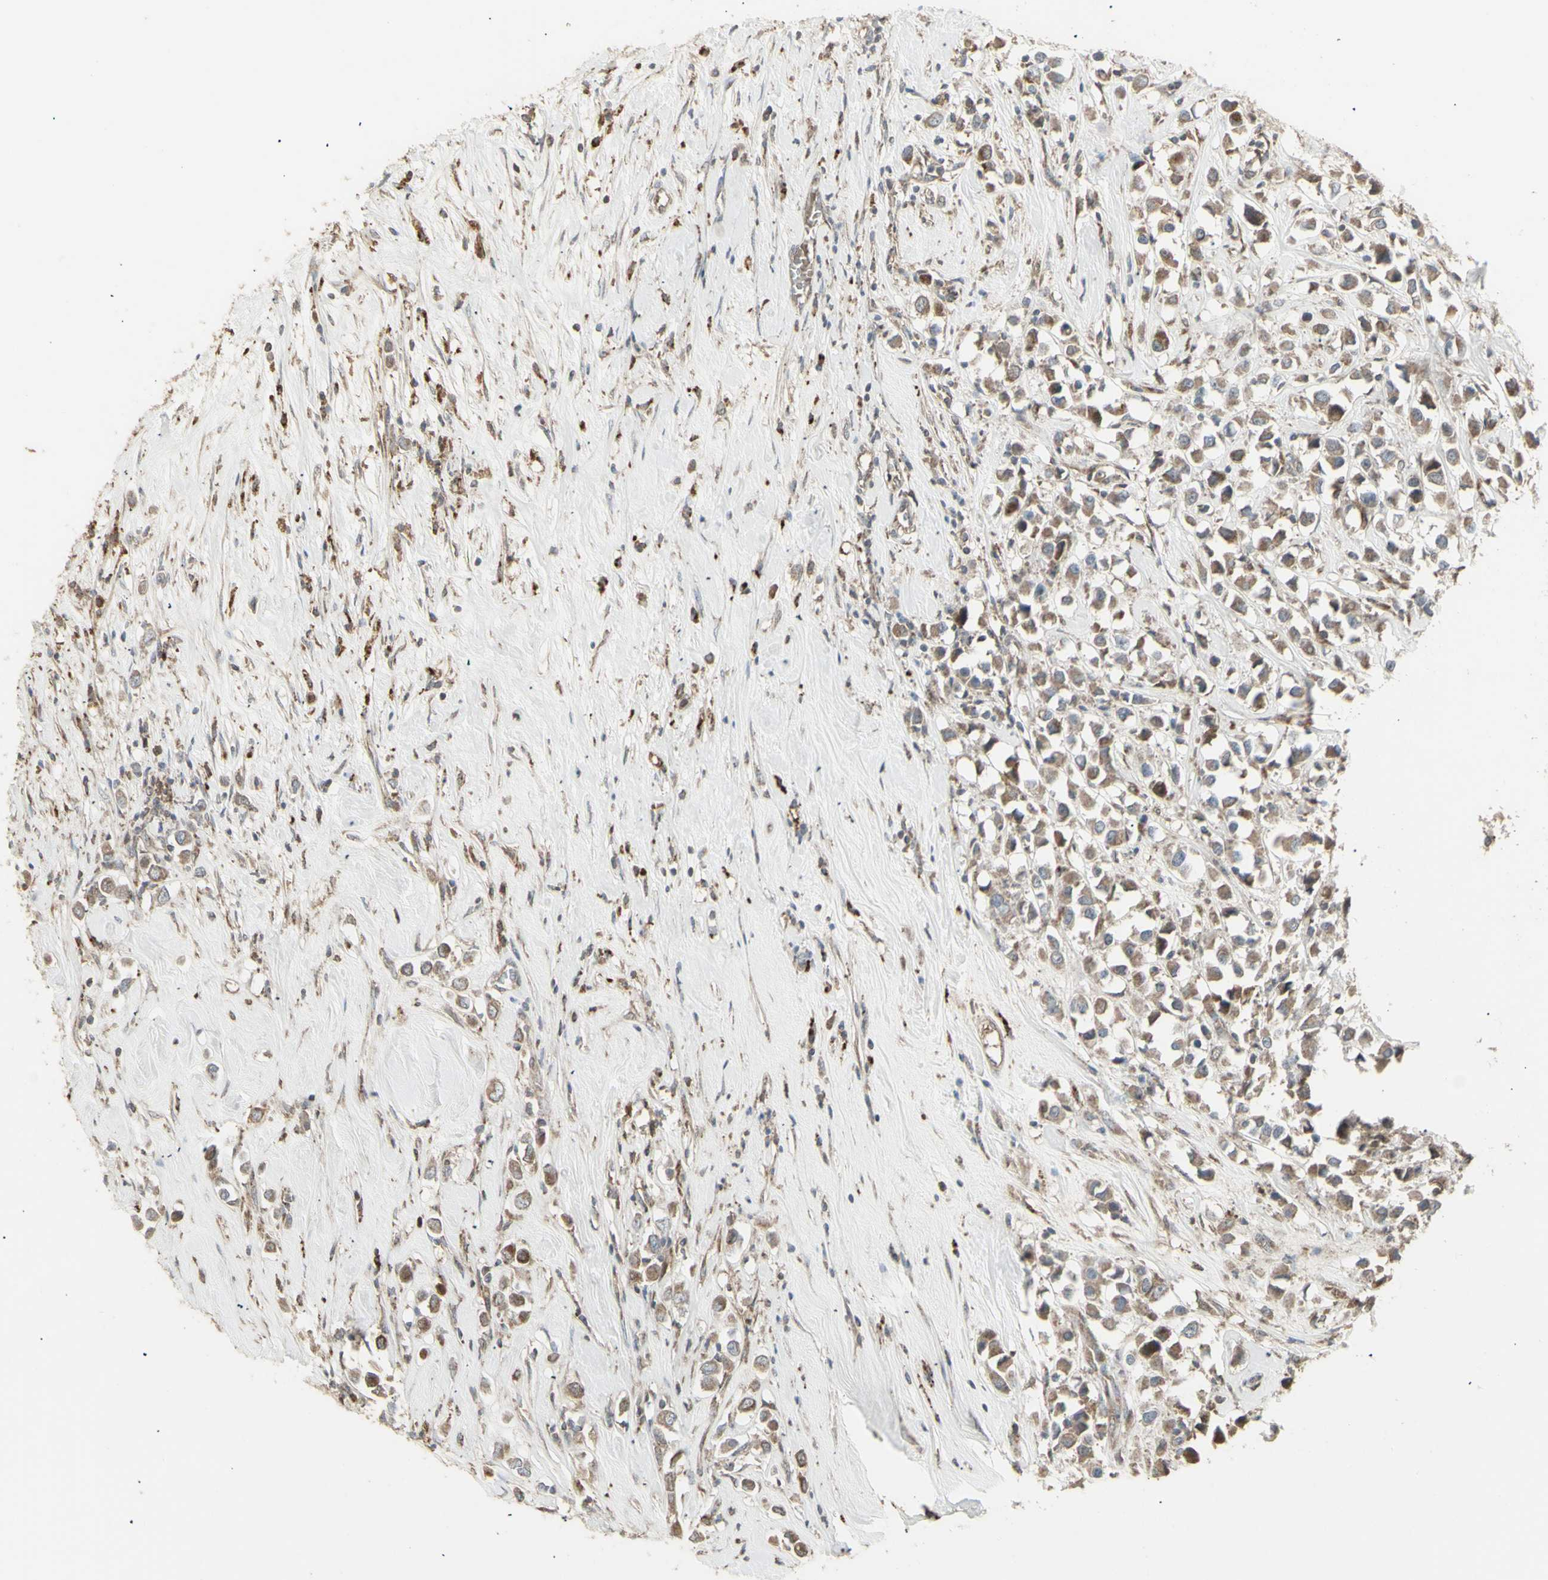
{"staining": {"intensity": "moderate", "quantity": ">75%", "location": "cytoplasmic/membranous"}, "tissue": "breast cancer", "cell_type": "Tumor cells", "image_type": "cancer", "snomed": [{"axis": "morphology", "description": "Duct carcinoma"}, {"axis": "topography", "description": "Breast"}], "caption": "This histopathology image demonstrates breast infiltrating ductal carcinoma stained with immunohistochemistry (IHC) to label a protein in brown. The cytoplasmic/membranous of tumor cells show moderate positivity for the protein. Nuclei are counter-stained blue.", "gene": "RNASEL", "patient": {"sex": "female", "age": 61}}